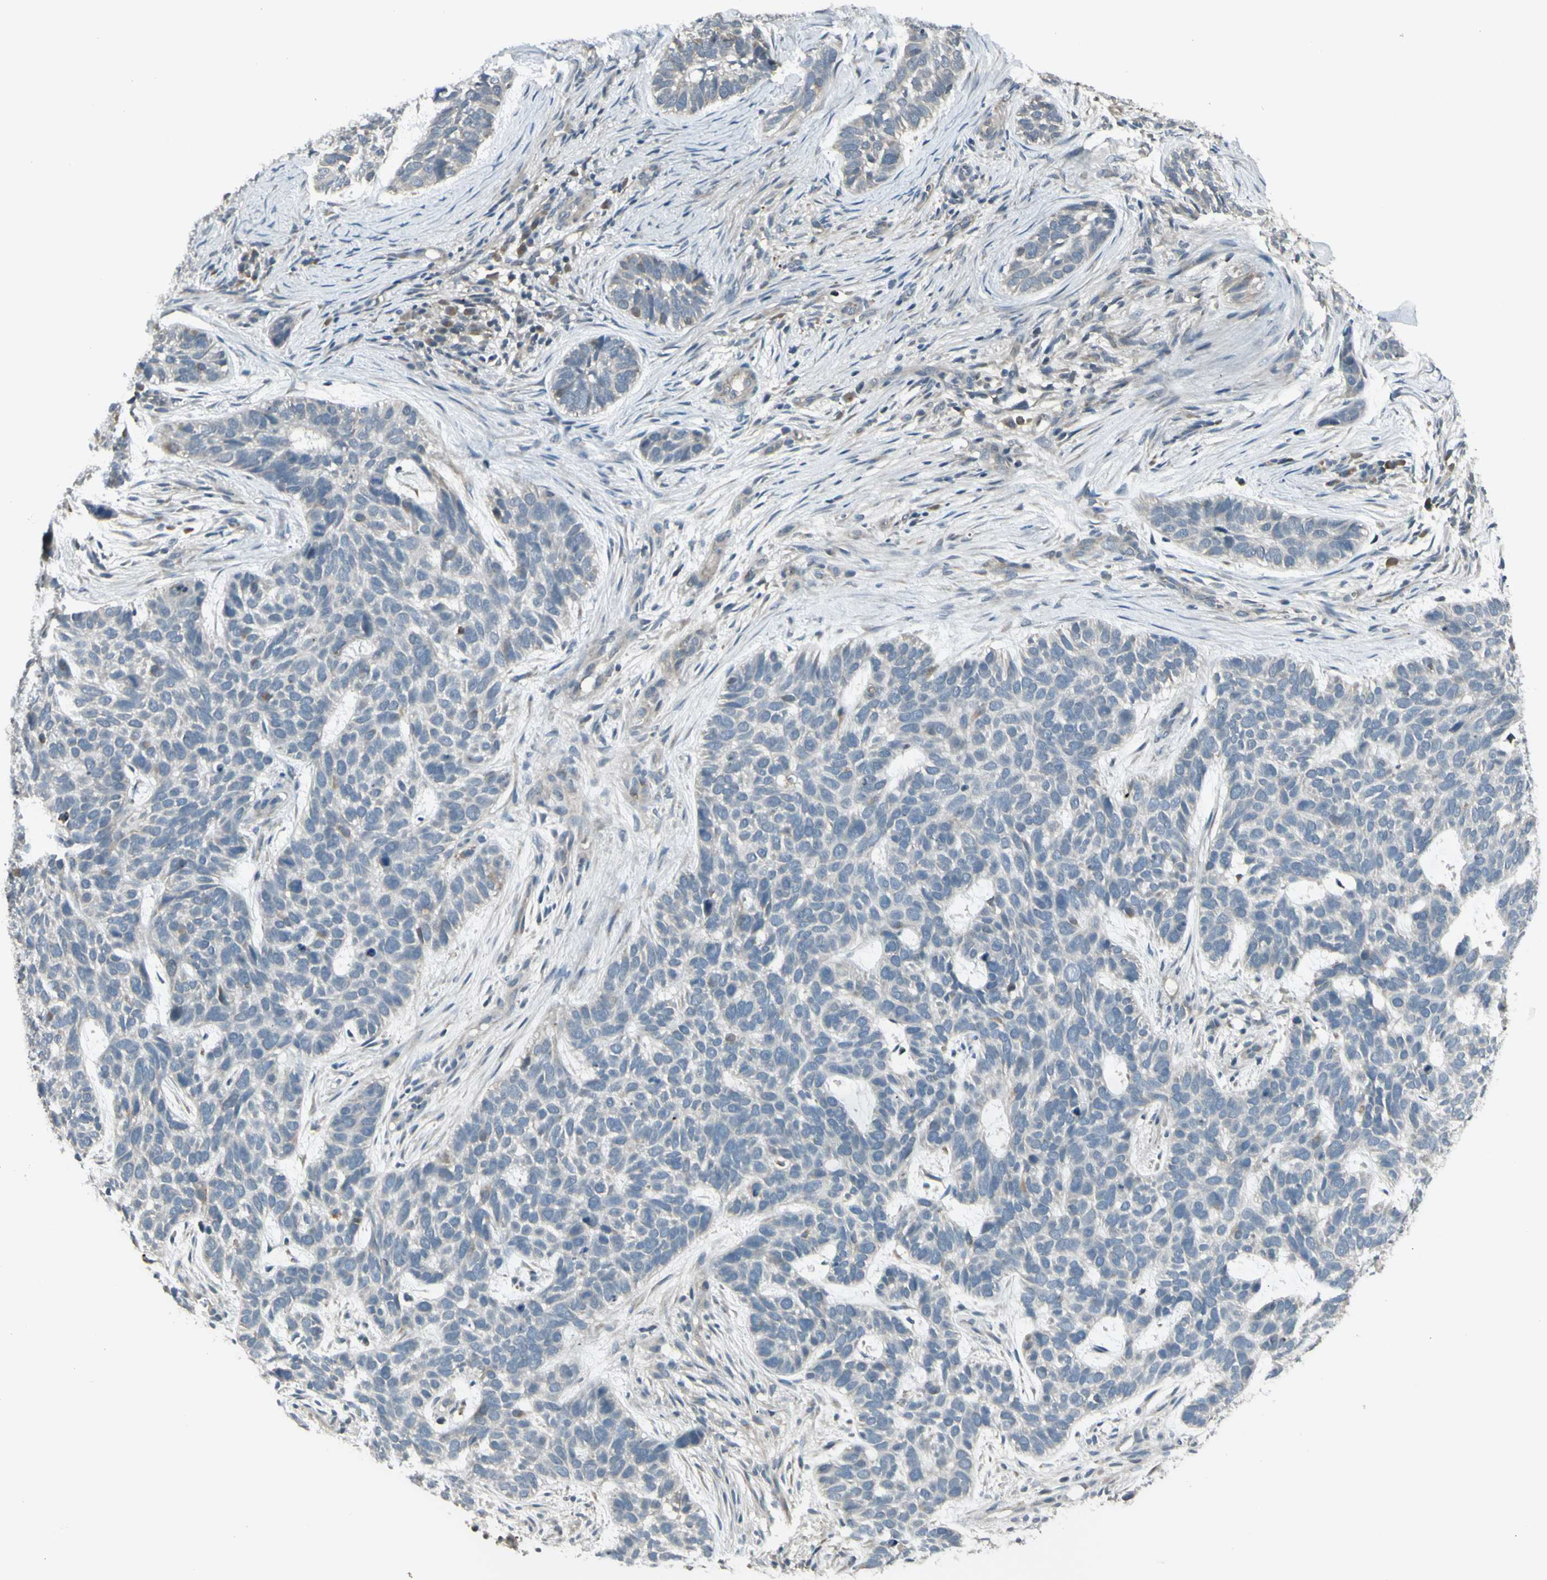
{"staining": {"intensity": "negative", "quantity": "none", "location": "none"}, "tissue": "skin cancer", "cell_type": "Tumor cells", "image_type": "cancer", "snomed": [{"axis": "morphology", "description": "Basal cell carcinoma"}, {"axis": "topography", "description": "Skin"}], "caption": "This is an IHC histopathology image of skin cancer. There is no staining in tumor cells.", "gene": "OSTM1", "patient": {"sex": "male", "age": 87}}